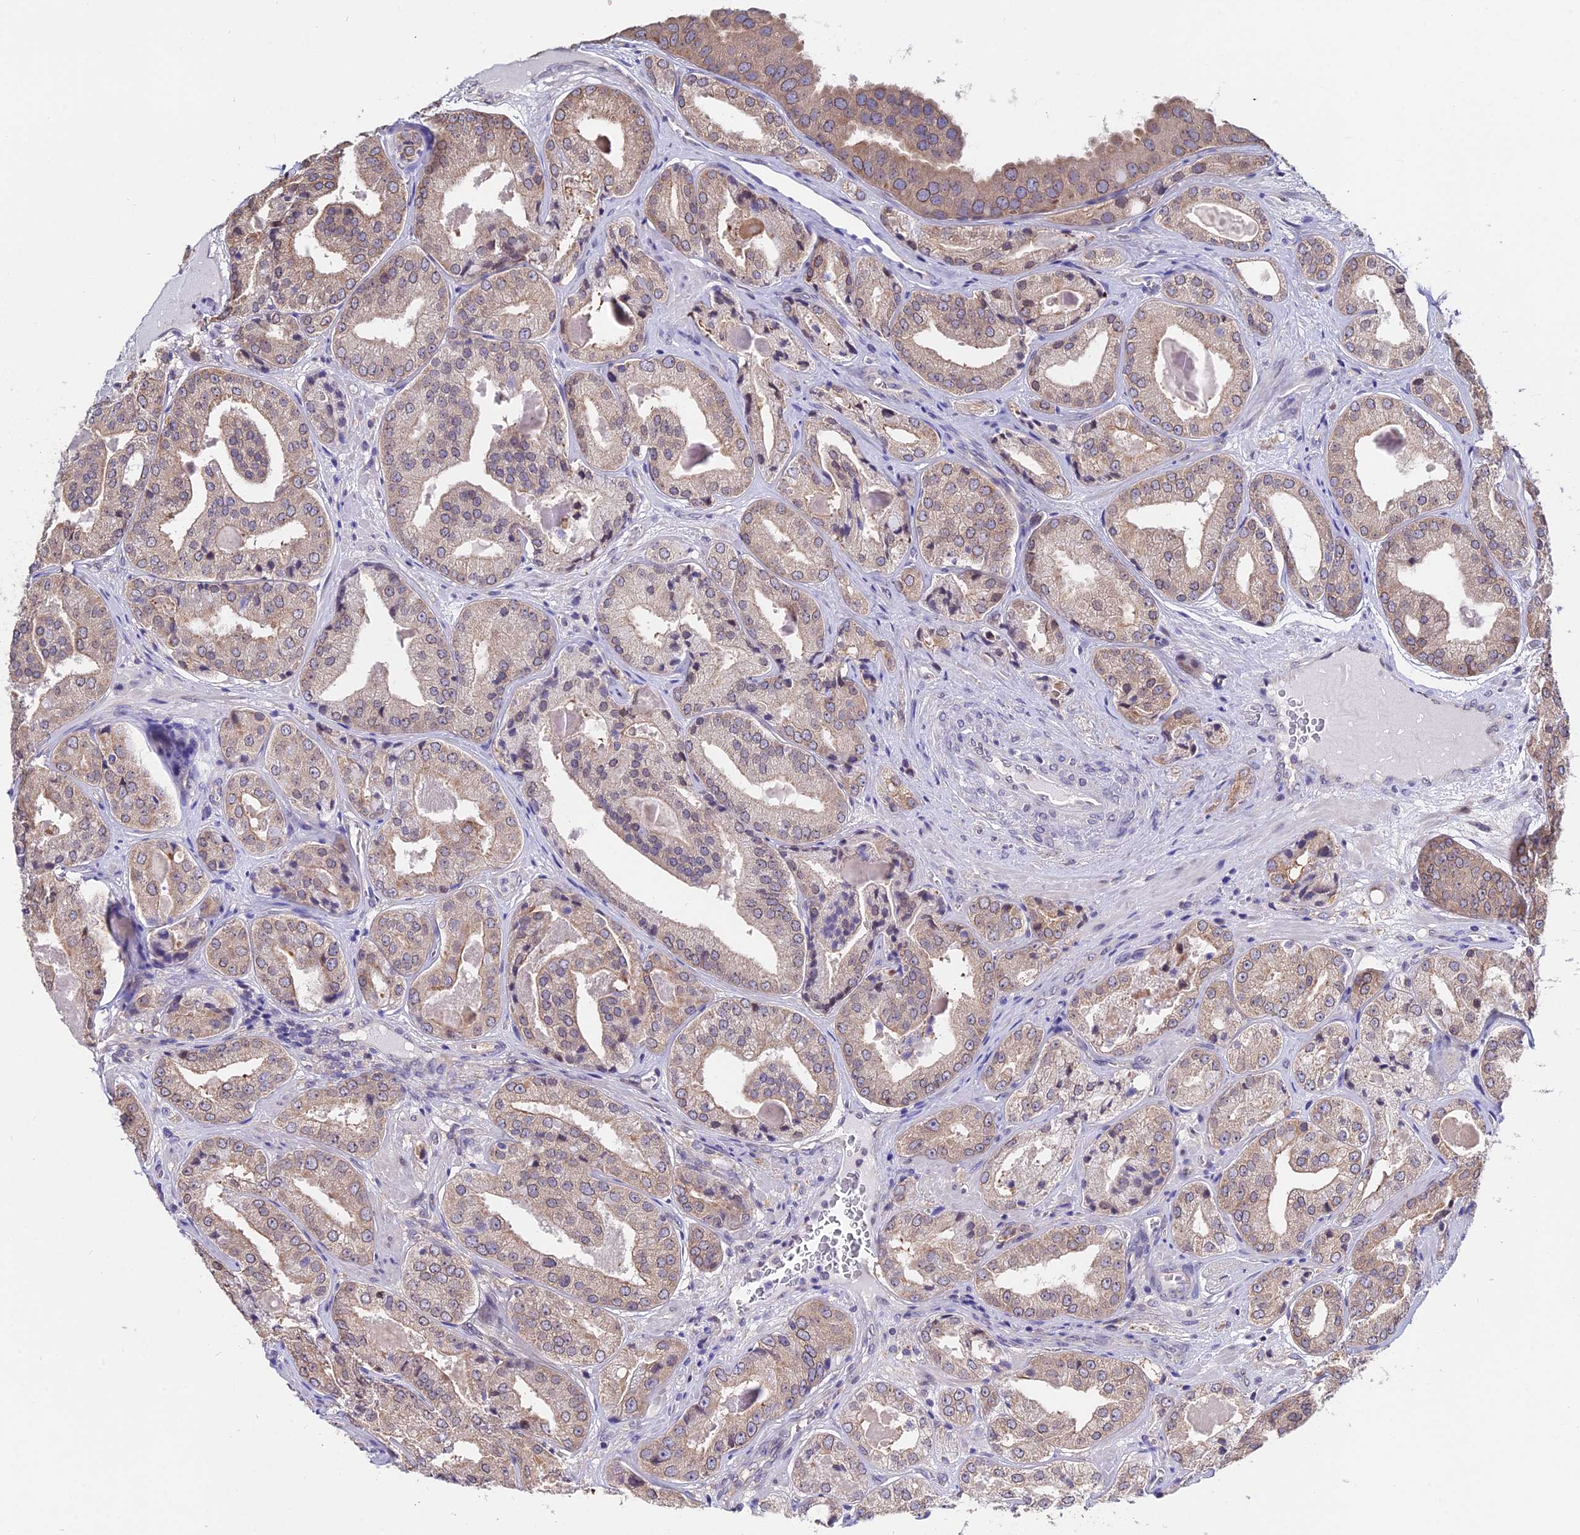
{"staining": {"intensity": "weak", "quantity": "25%-75%", "location": "cytoplasmic/membranous"}, "tissue": "prostate cancer", "cell_type": "Tumor cells", "image_type": "cancer", "snomed": [{"axis": "morphology", "description": "Adenocarcinoma, High grade"}, {"axis": "topography", "description": "Prostate"}], "caption": "Prostate adenocarcinoma (high-grade) stained for a protein shows weak cytoplasmic/membranous positivity in tumor cells.", "gene": "INPP4A", "patient": {"sex": "male", "age": 63}}